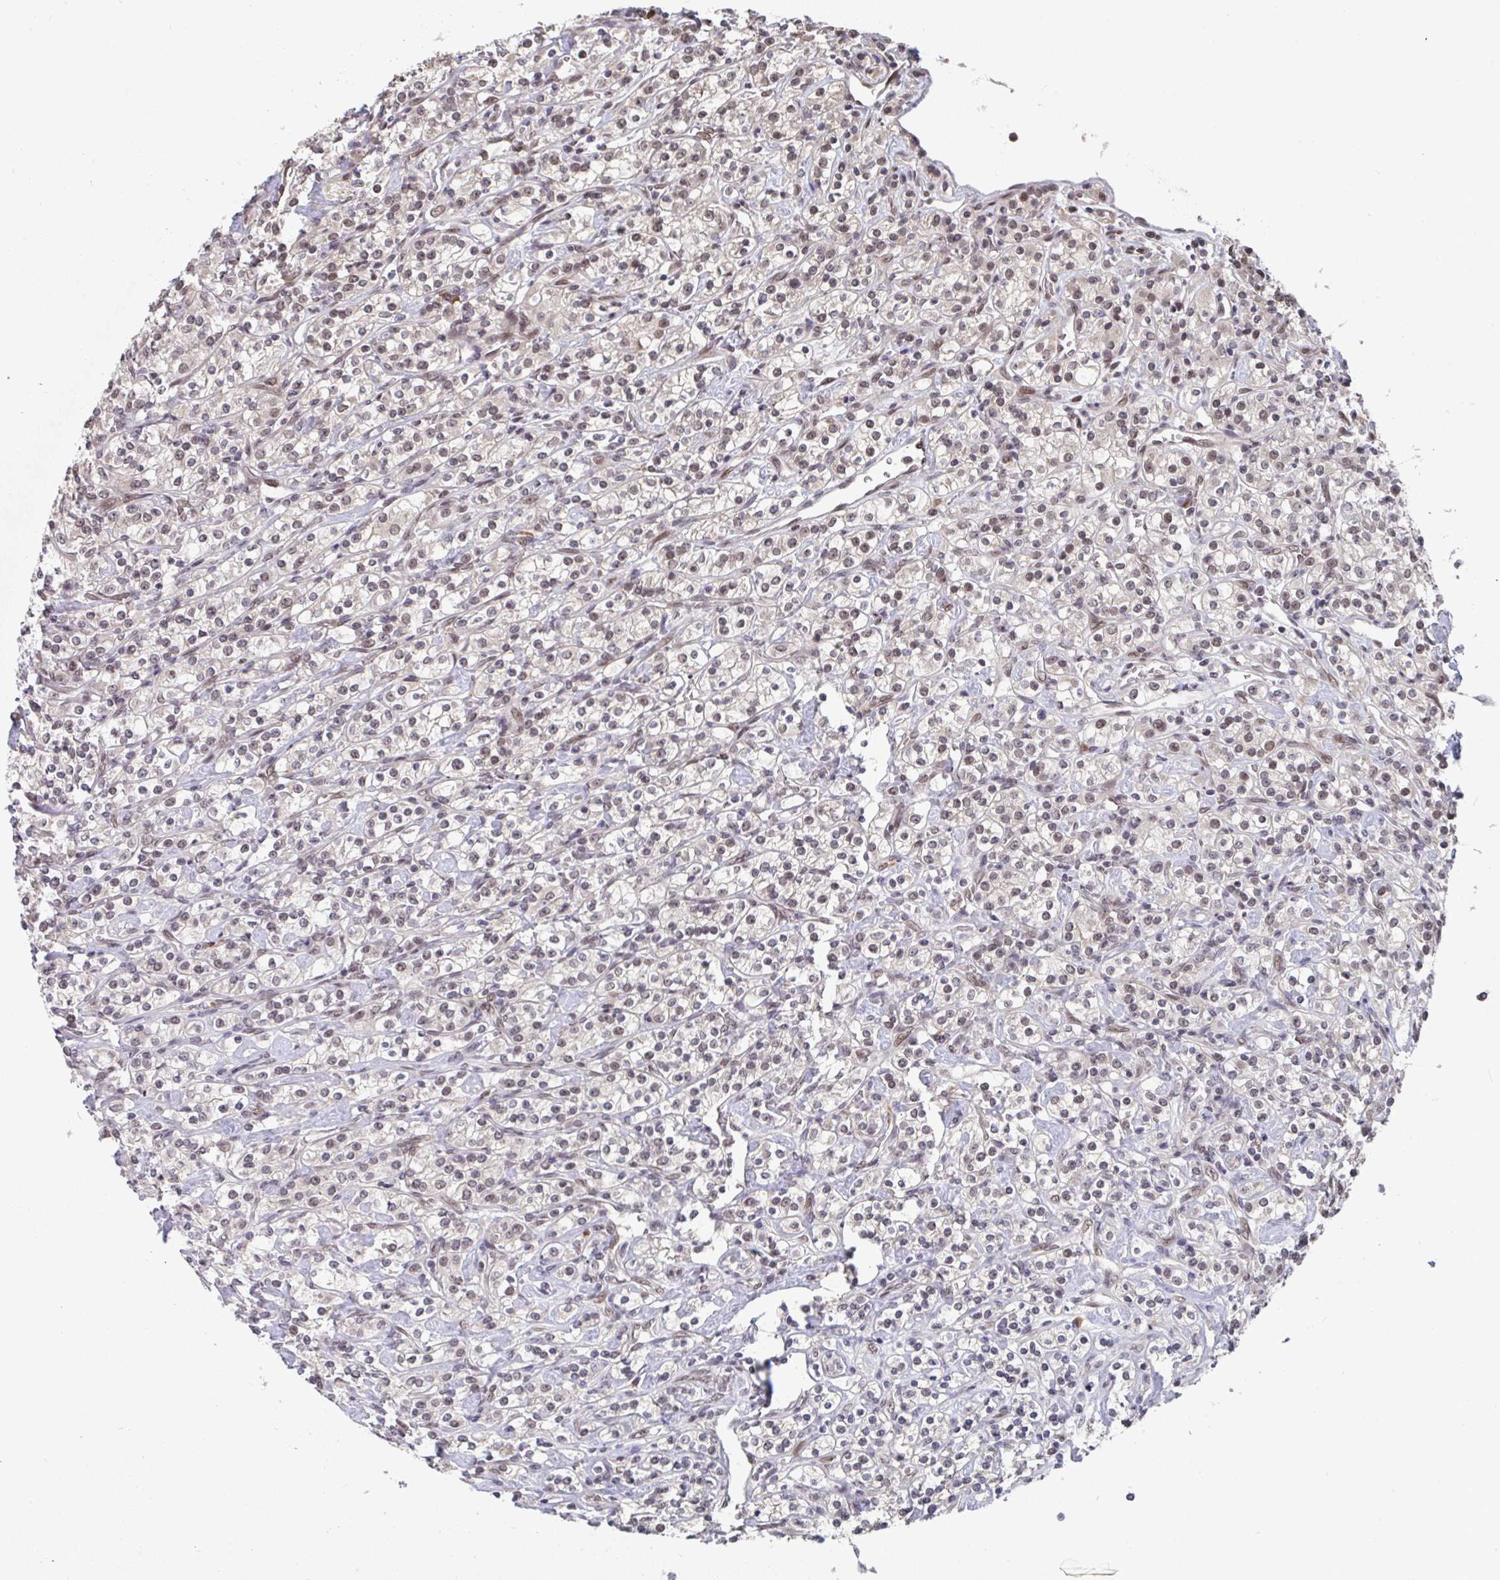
{"staining": {"intensity": "weak", "quantity": ">75%", "location": "nuclear"}, "tissue": "renal cancer", "cell_type": "Tumor cells", "image_type": "cancer", "snomed": [{"axis": "morphology", "description": "Adenocarcinoma, NOS"}, {"axis": "topography", "description": "Kidney"}], "caption": "Protein staining of renal cancer (adenocarcinoma) tissue shows weak nuclear staining in approximately >75% of tumor cells.", "gene": "JMJD1C", "patient": {"sex": "male", "age": 77}}